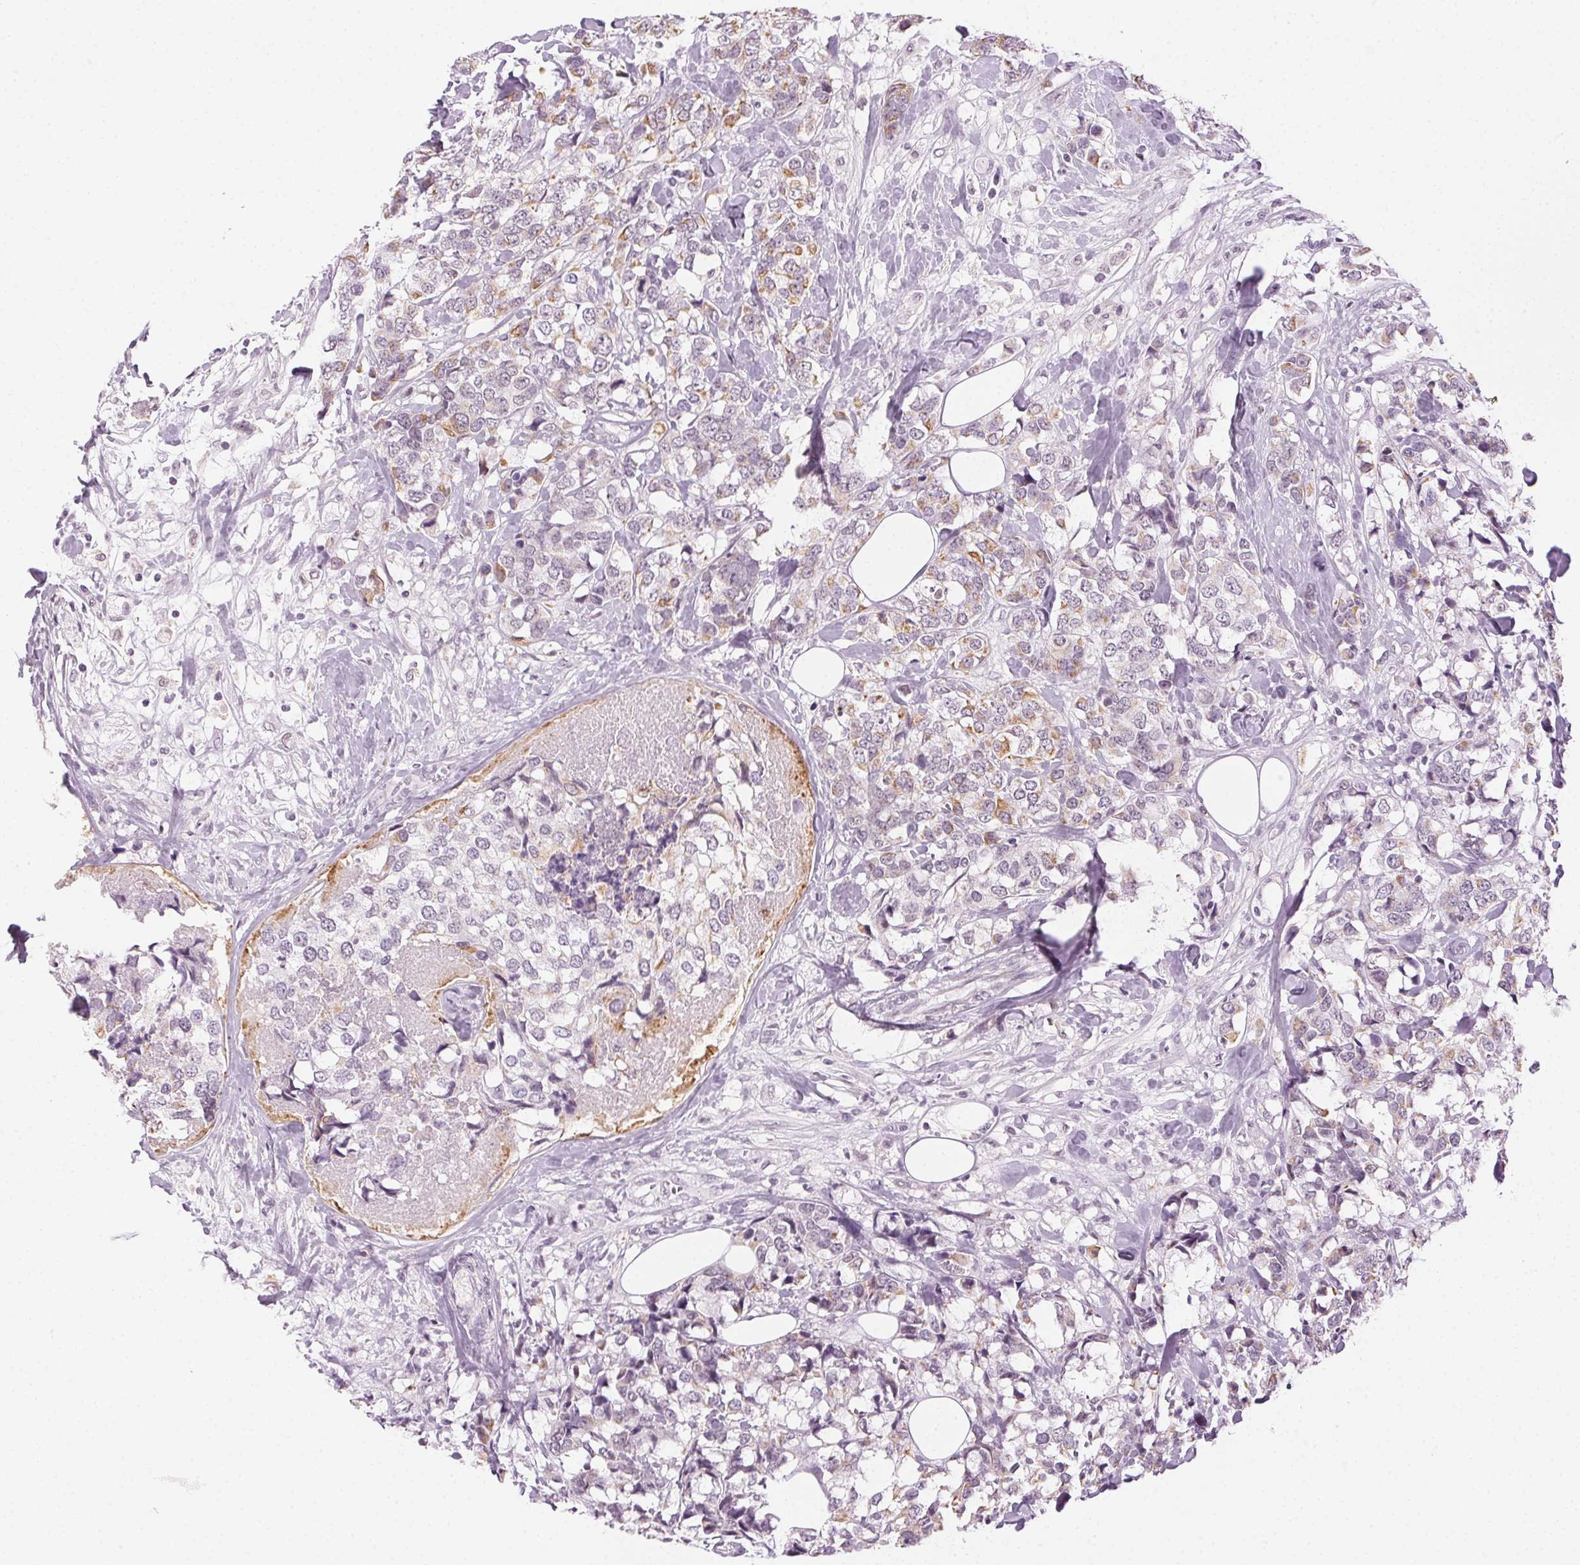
{"staining": {"intensity": "weak", "quantity": "<25%", "location": "cytoplasmic/membranous"}, "tissue": "breast cancer", "cell_type": "Tumor cells", "image_type": "cancer", "snomed": [{"axis": "morphology", "description": "Lobular carcinoma"}, {"axis": "topography", "description": "Breast"}], "caption": "DAB immunohistochemical staining of human breast cancer shows no significant staining in tumor cells.", "gene": "AIF1L", "patient": {"sex": "female", "age": 59}}